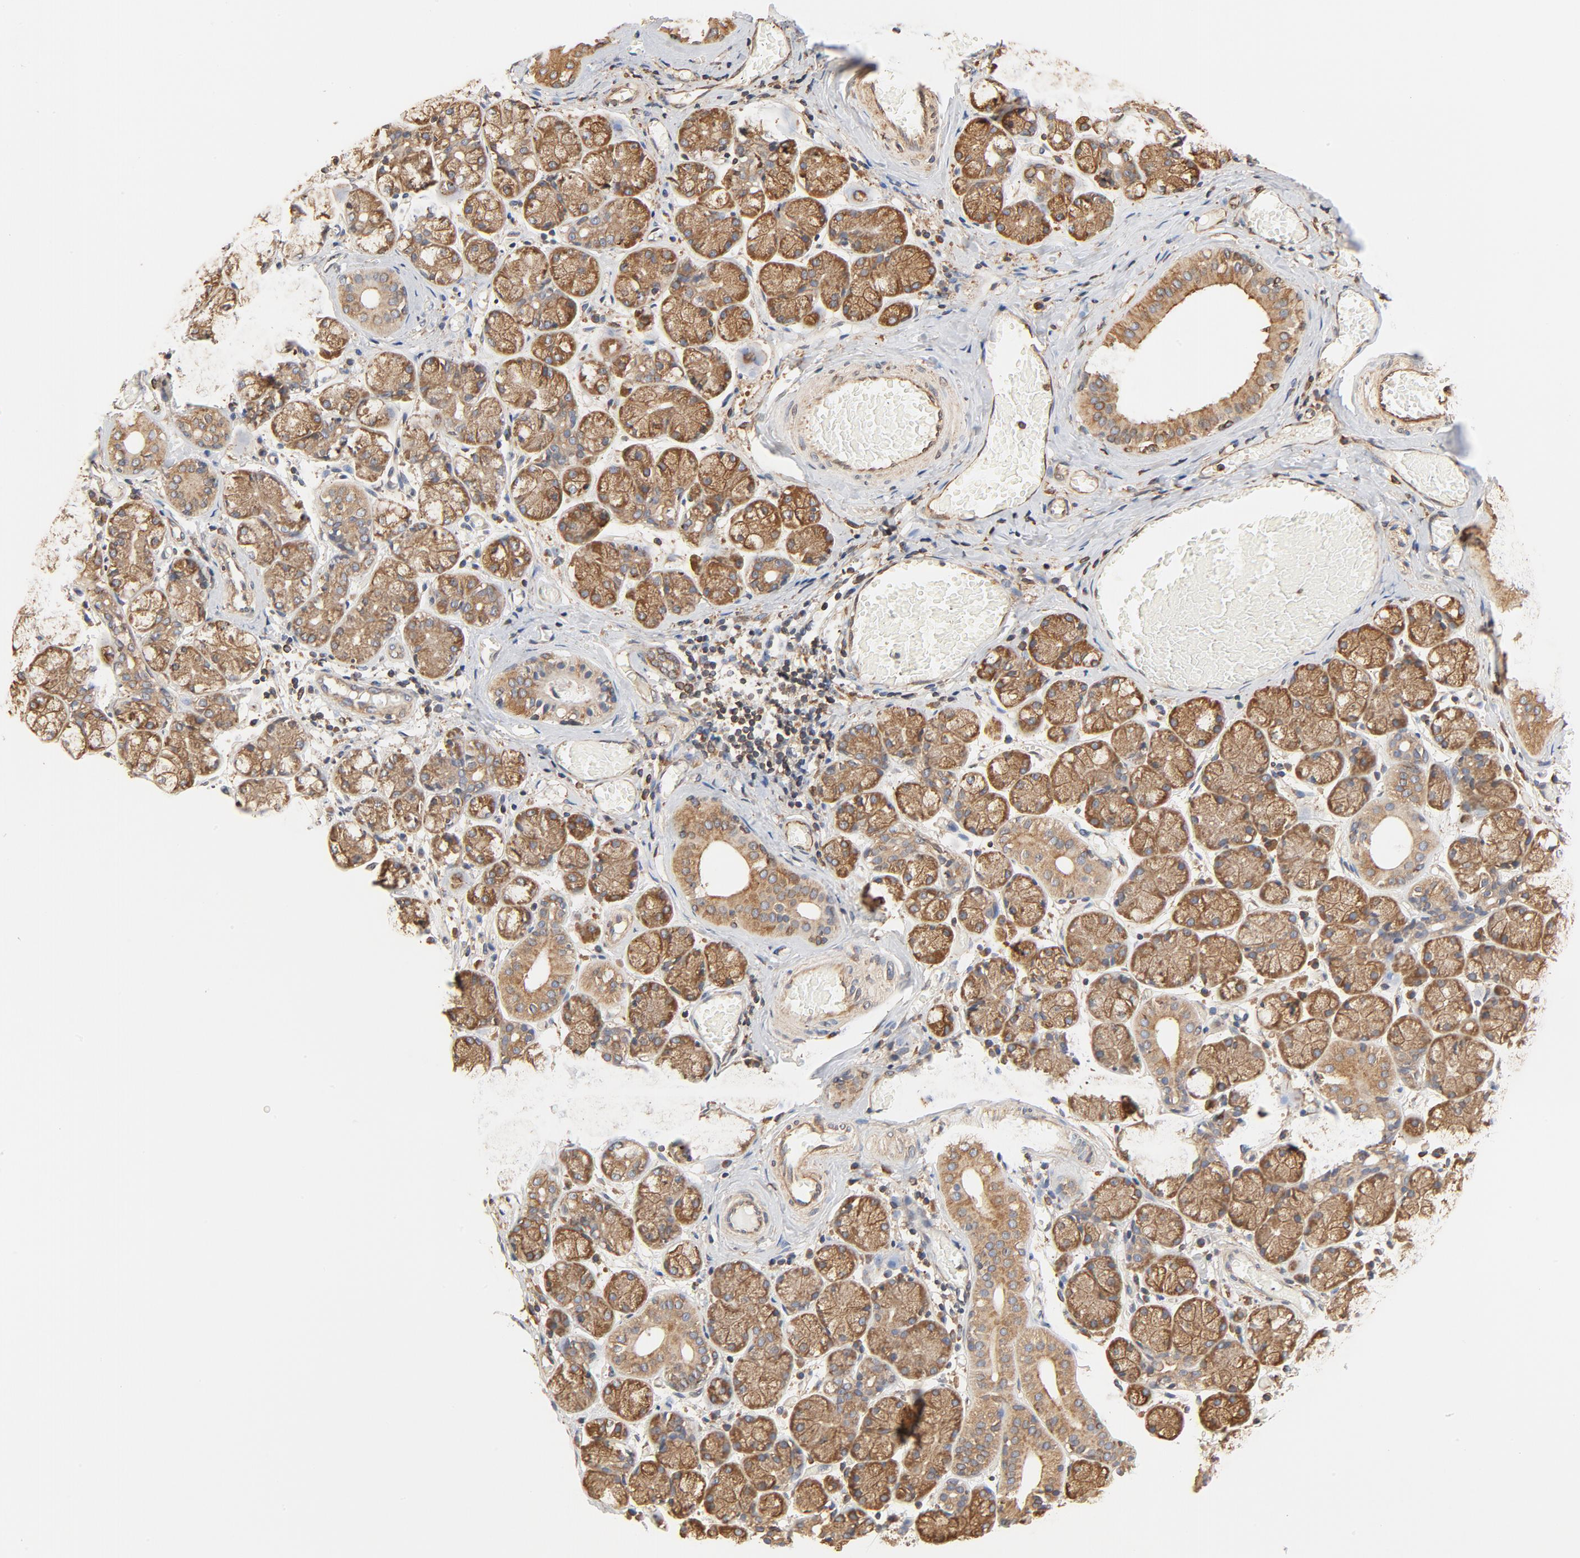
{"staining": {"intensity": "moderate", "quantity": ">75%", "location": "cytoplasmic/membranous"}, "tissue": "salivary gland", "cell_type": "Glandular cells", "image_type": "normal", "snomed": [{"axis": "morphology", "description": "Normal tissue, NOS"}, {"axis": "topography", "description": "Salivary gland"}], "caption": "Normal salivary gland demonstrates moderate cytoplasmic/membranous expression in about >75% of glandular cells (brown staining indicates protein expression, while blue staining denotes nuclei)..", "gene": "BCAP31", "patient": {"sex": "female", "age": 24}}